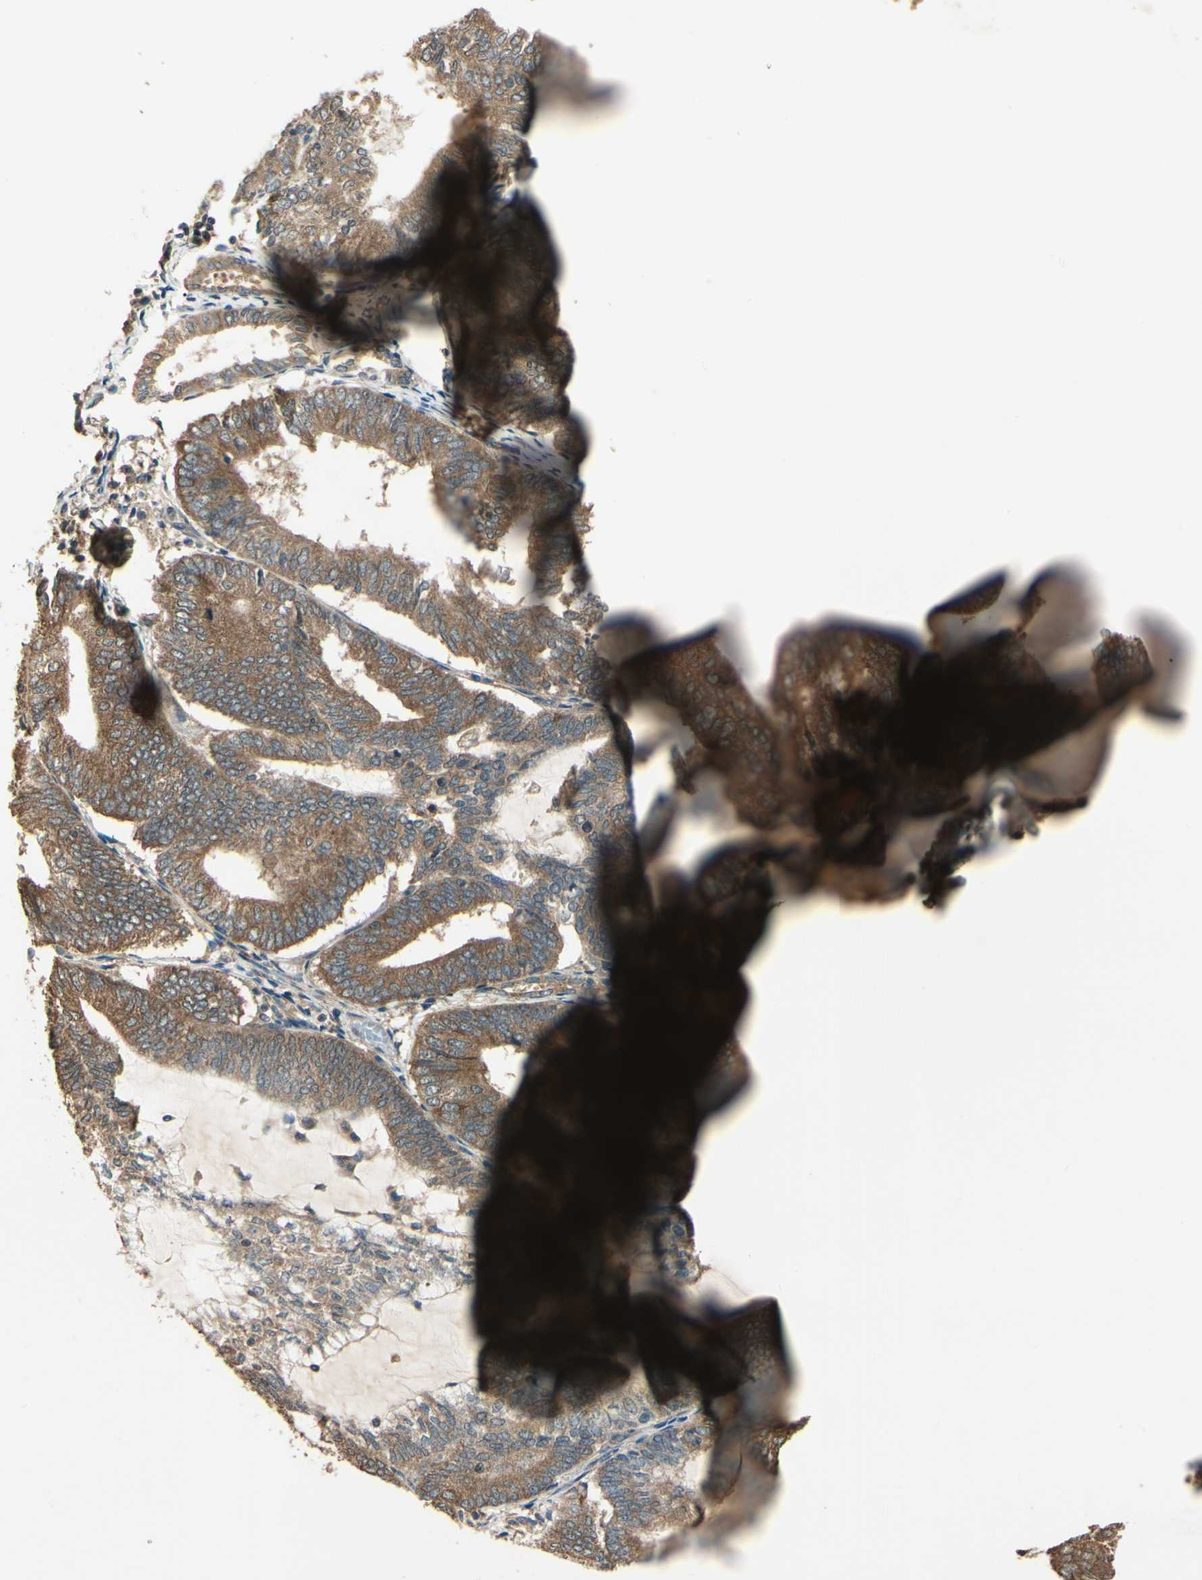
{"staining": {"intensity": "moderate", "quantity": ">75%", "location": "cytoplasmic/membranous"}, "tissue": "endometrial cancer", "cell_type": "Tumor cells", "image_type": "cancer", "snomed": [{"axis": "morphology", "description": "Adenocarcinoma, NOS"}, {"axis": "topography", "description": "Endometrium"}], "caption": "High-magnification brightfield microscopy of endometrial adenocarcinoma stained with DAB (3,3'-diaminobenzidine) (brown) and counterstained with hematoxylin (blue). tumor cells exhibit moderate cytoplasmic/membranous positivity is seen in approximately>75% of cells.", "gene": "CCT7", "patient": {"sex": "female", "age": 81}}